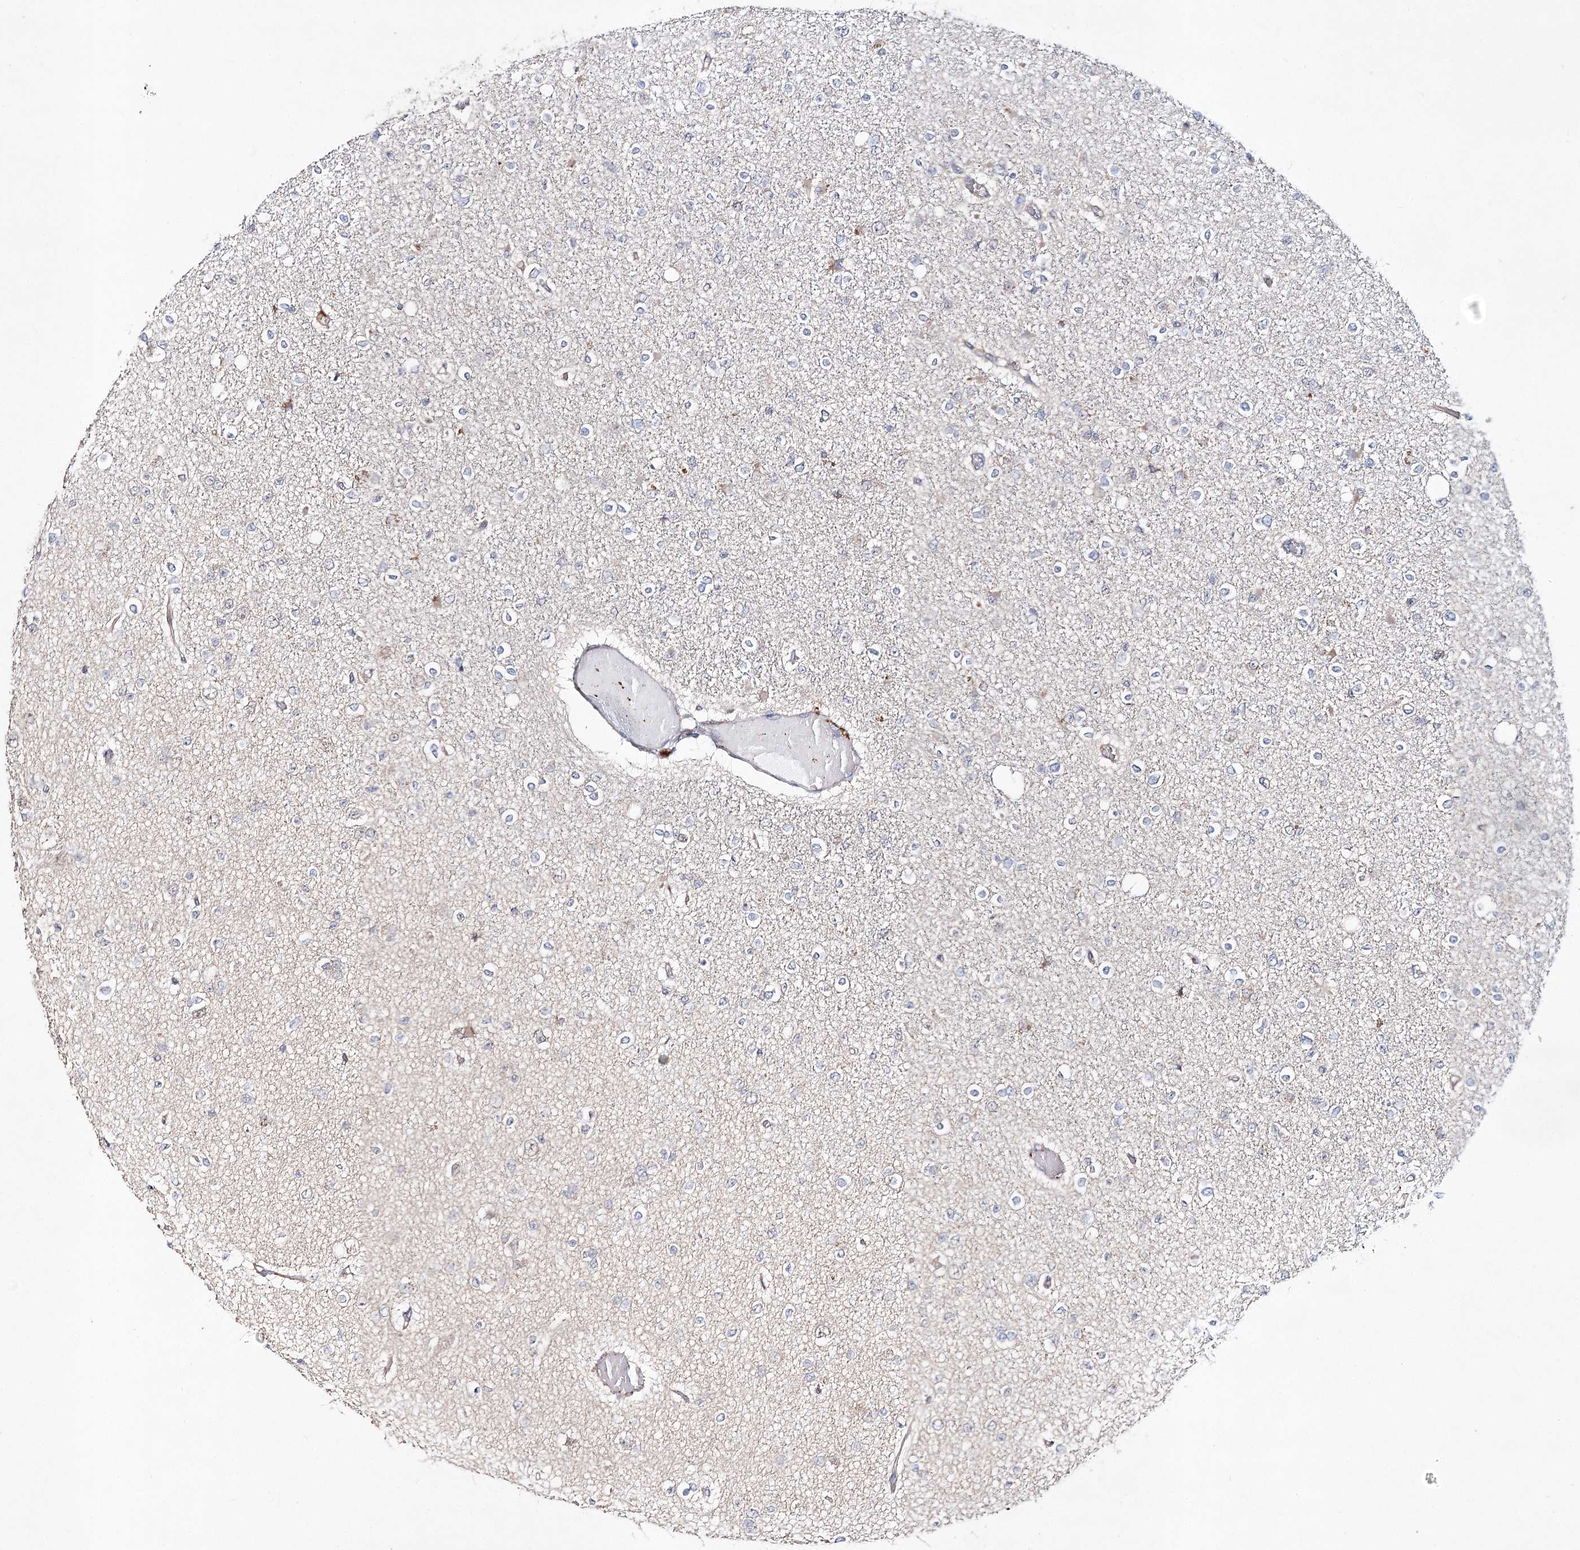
{"staining": {"intensity": "negative", "quantity": "none", "location": "none"}, "tissue": "glioma", "cell_type": "Tumor cells", "image_type": "cancer", "snomed": [{"axis": "morphology", "description": "Glioma, malignant, Low grade"}, {"axis": "topography", "description": "Brain"}], "caption": "This is an immunohistochemistry micrograph of human glioma. There is no positivity in tumor cells.", "gene": "ARHGAP32", "patient": {"sex": "female", "age": 22}}